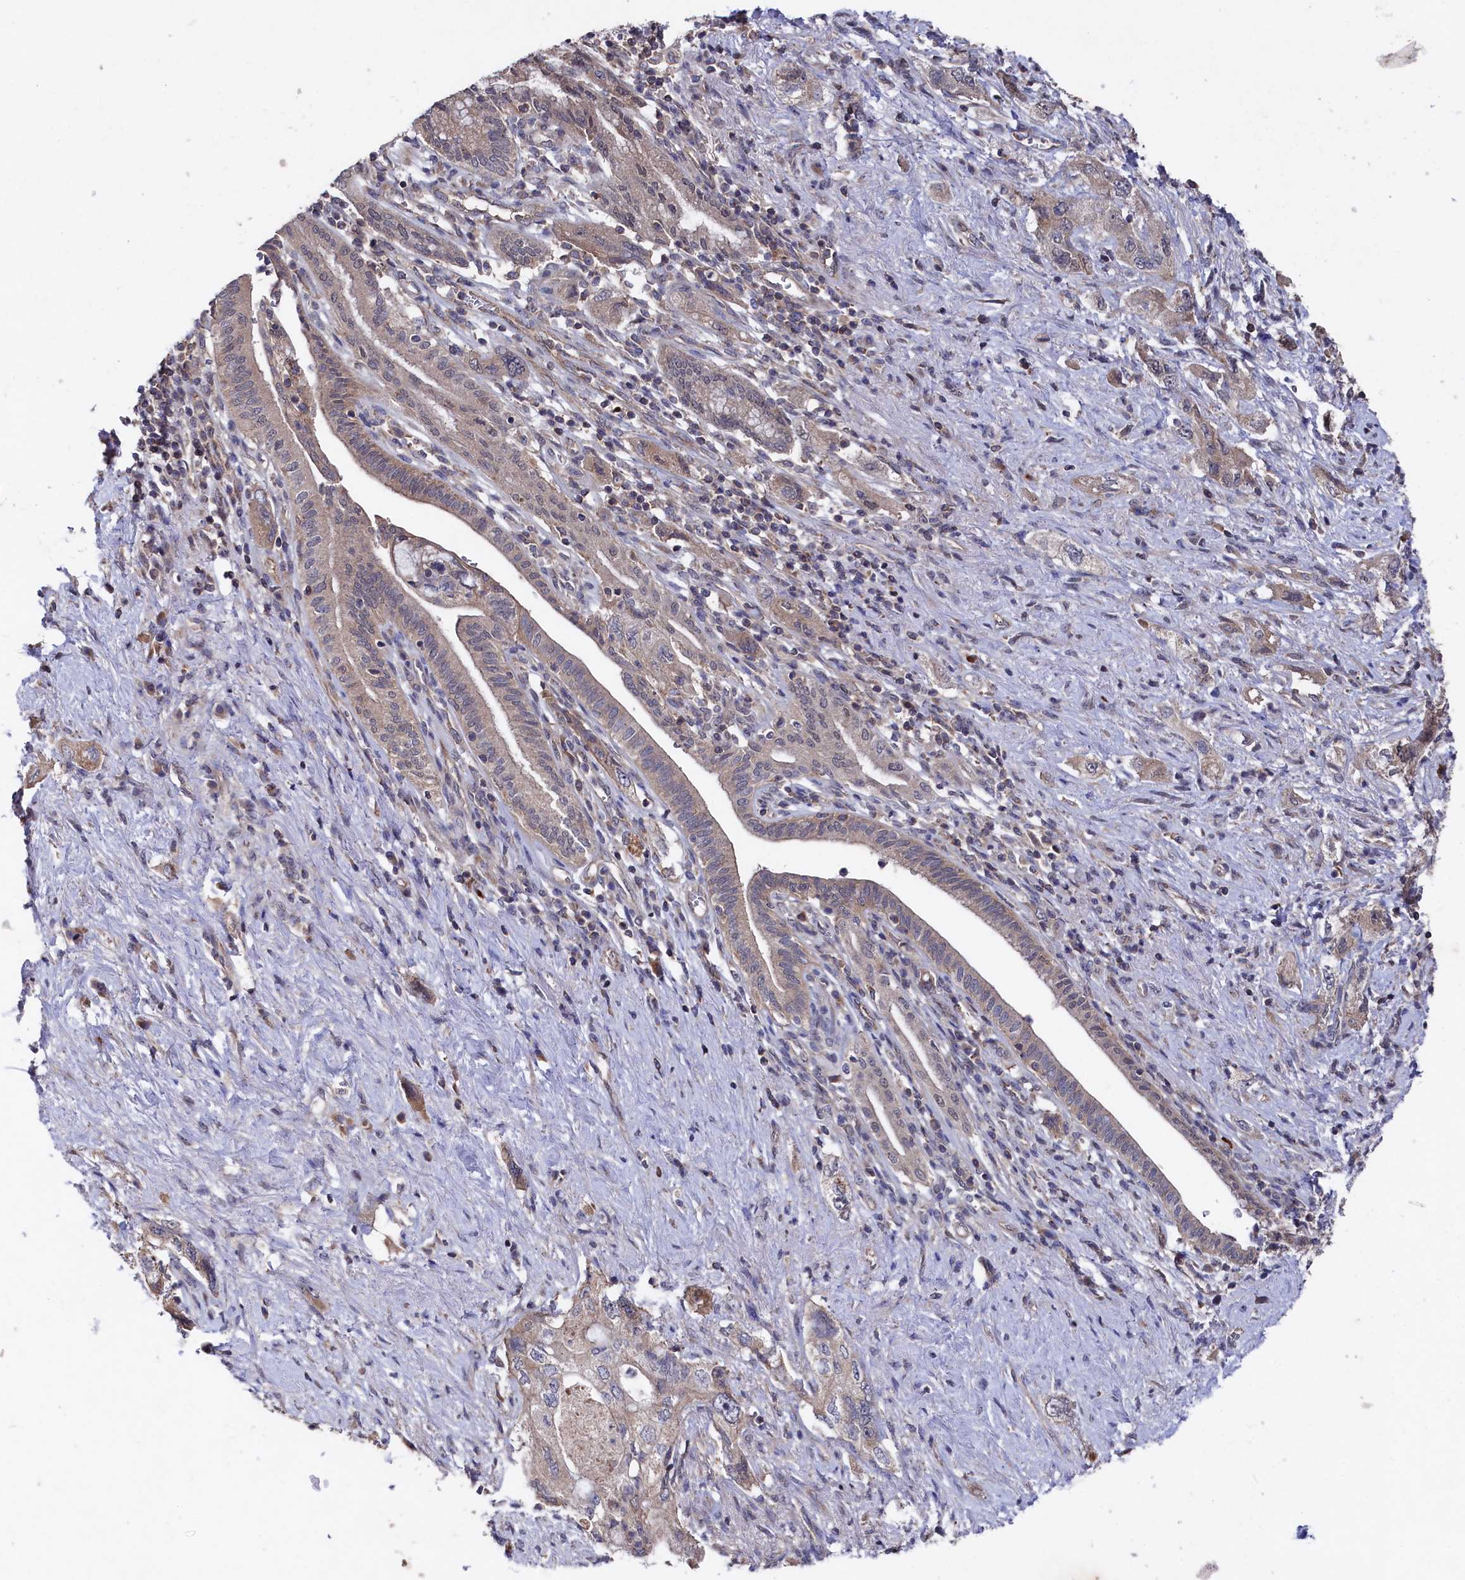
{"staining": {"intensity": "weak", "quantity": "25%-75%", "location": "cytoplasmic/membranous"}, "tissue": "pancreatic cancer", "cell_type": "Tumor cells", "image_type": "cancer", "snomed": [{"axis": "morphology", "description": "Adenocarcinoma, NOS"}, {"axis": "topography", "description": "Pancreas"}], "caption": "Immunohistochemistry photomicrograph of neoplastic tissue: adenocarcinoma (pancreatic) stained using immunohistochemistry displays low levels of weak protein expression localized specifically in the cytoplasmic/membranous of tumor cells, appearing as a cytoplasmic/membranous brown color.", "gene": "SUPV3L1", "patient": {"sex": "female", "age": 73}}